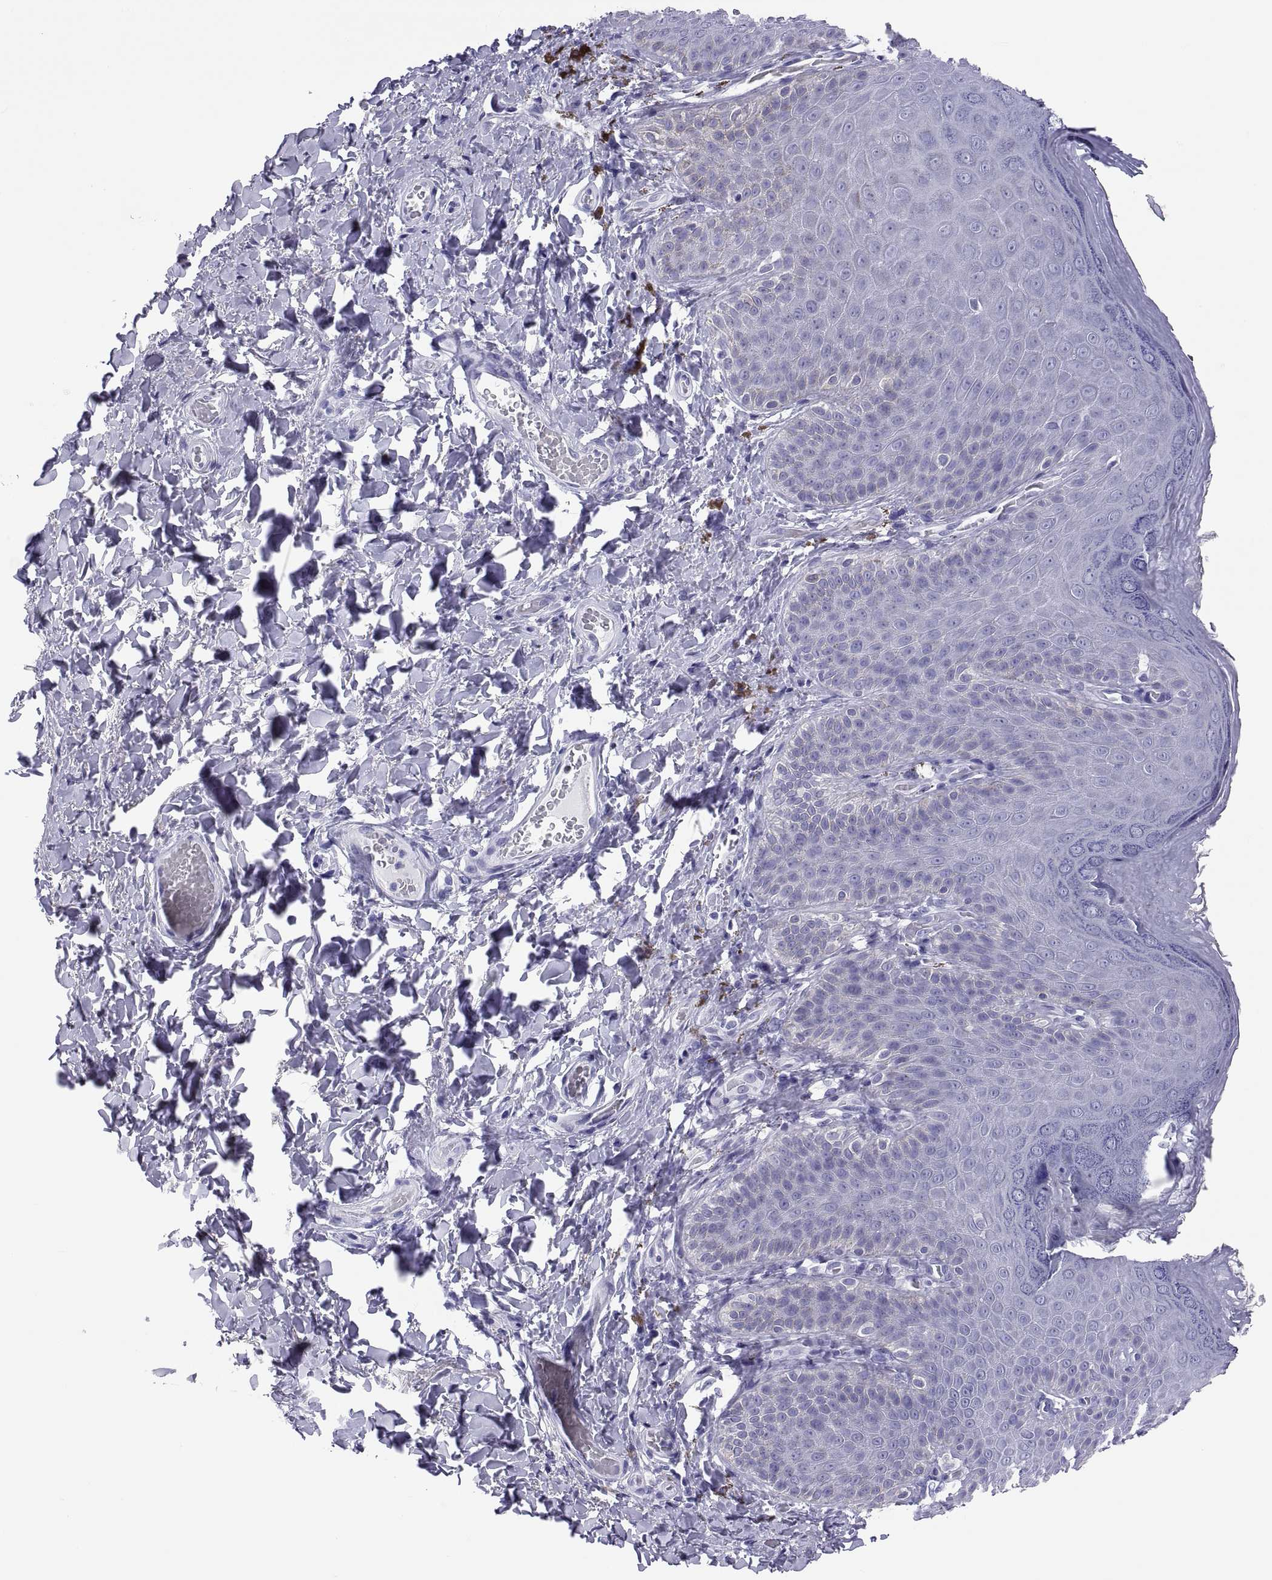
{"staining": {"intensity": "negative", "quantity": "none", "location": "none"}, "tissue": "skin", "cell_type": "Epidermal cells", "image_type": "normal", "snomed": [{"axis": "morphology", "description": "Normal tissue, NOS"}, {"axis": "topography", "description": "Anal"}], "caption": "IHC micrograph of unremarkable human skin stained for a protein (brown), which exhibits no positivity in epidermal cells.", "gene": "QRICH2", "patient": {"sex": "male", "age": 53}}